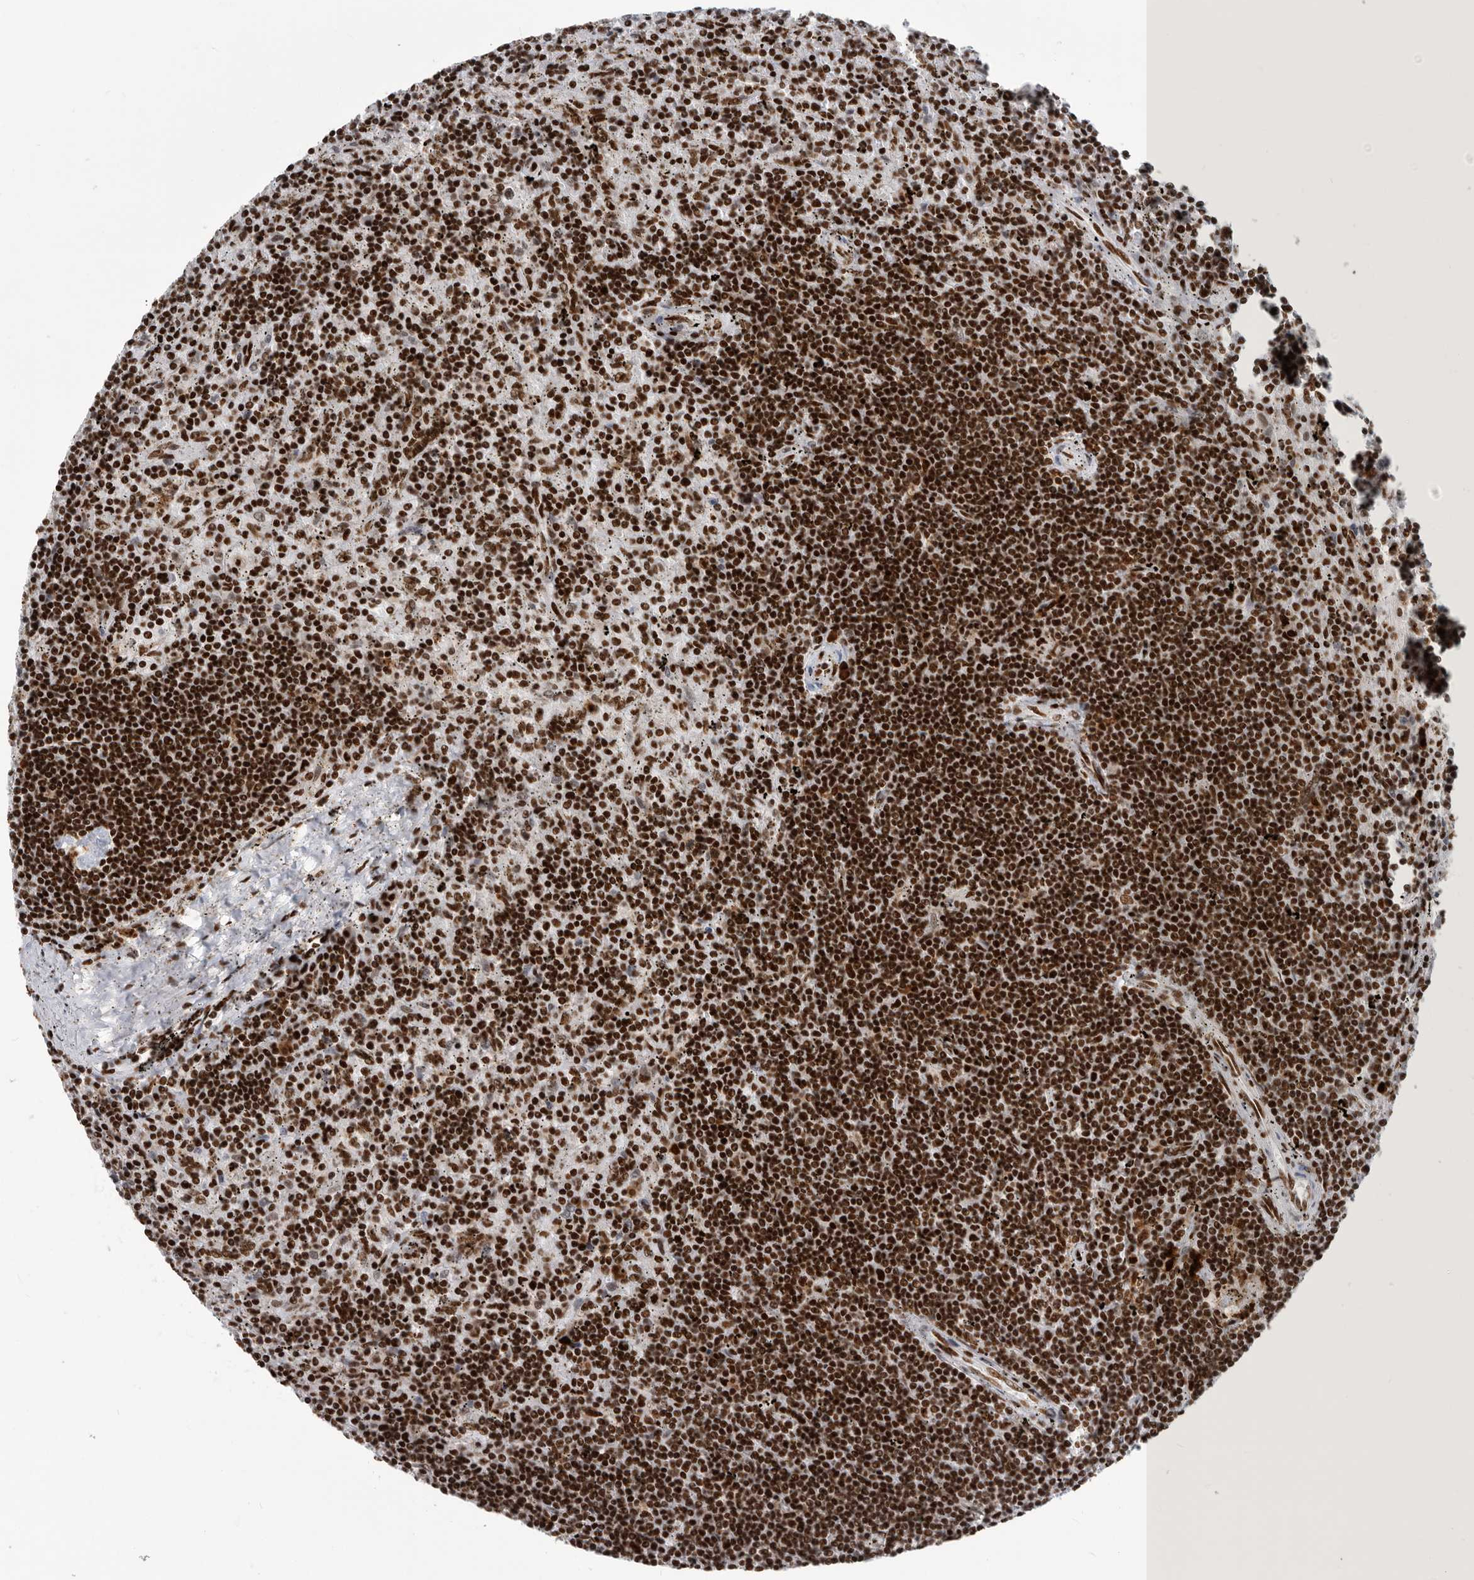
{"staining": {"intensity": "strong", "quantity": ">75%", "location": "nuclear"}, "tissue": "lymphoma", "cell_type": "Tumor cells", "image_type": "cancer", "snomed": [{"axis": "morphology", "description": "Malignant lymphoma, non-Hodgkin's type, Low grade"}, {"axis": "topography", "description": "Spleen"}], "caption": "There is high levels of strong nuclear expression in tumor cells of lymphoma, as demonstrated by immunohistochemical staining (brown color).", "gene": "BCLAF1", "patient": {"sex": "male", "age": 76}}